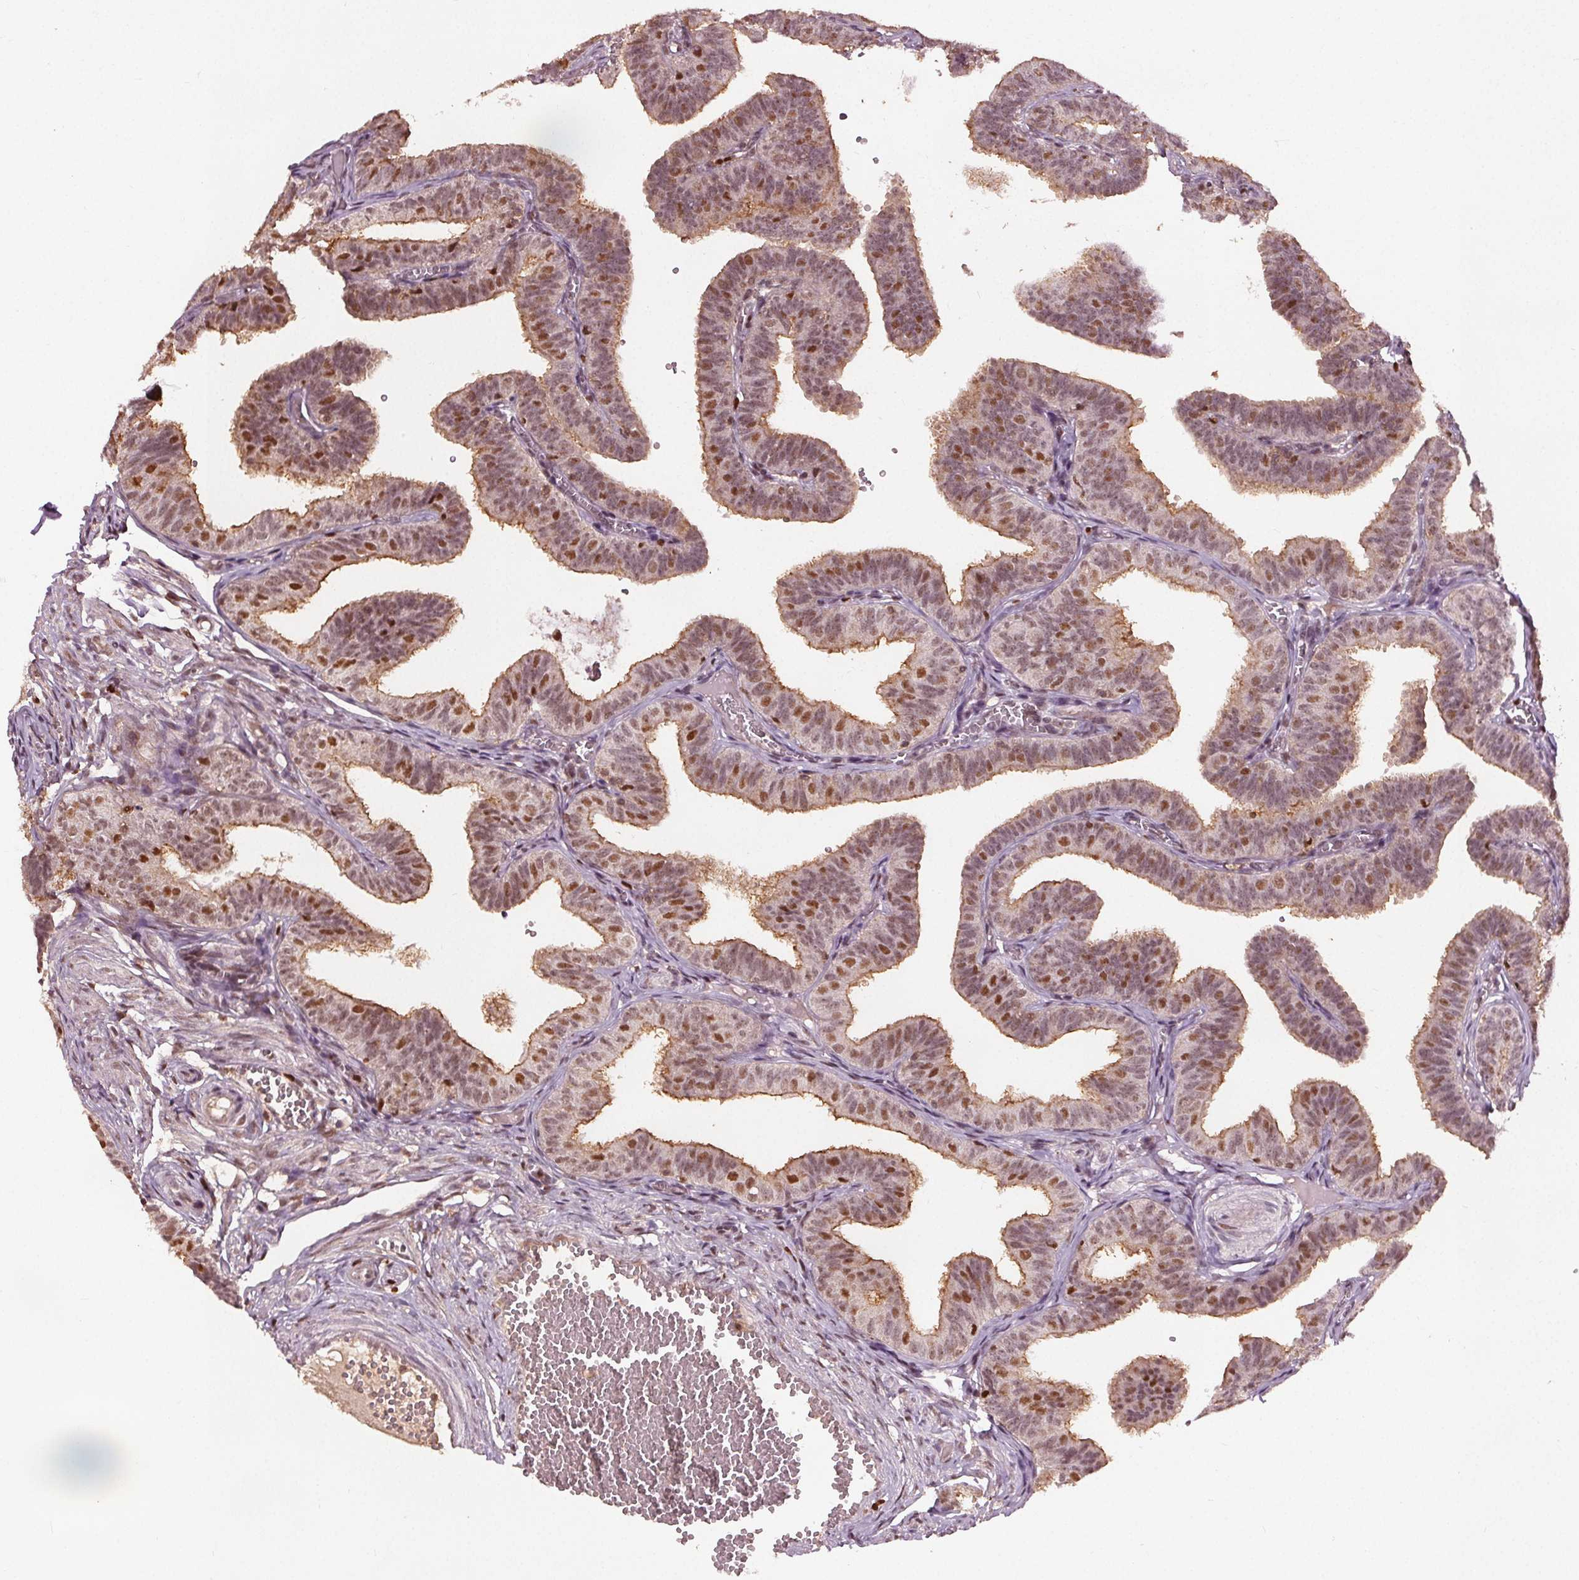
{"staining": {"intensity": "moderate", "quantity": ">75%", "location": "cytoplasmic/membranous,nuclear"}, "tissue": "fallopian tube", "cell_type": "Glandular cells", "image_type": "normal", "snomed": [{"axis": "morphology", "description": "Normal tissue, NOS"}, {"axis": "topography", "description": "Fallopian tube"}], "caption": "Immunohistochemistry photomicrograph of benign fallopian tube: human fallopian tube stained using immunohistochemistry exhibits medium levels of moderate protein expression localized specifically in the cytoplasmic/membranous,nuclear of glandular cells, appearing as a cytoplasmic/membranous,nuclear brown color.", "gene": "DDX11", "patient": {"sex": "female", "age": 25}}